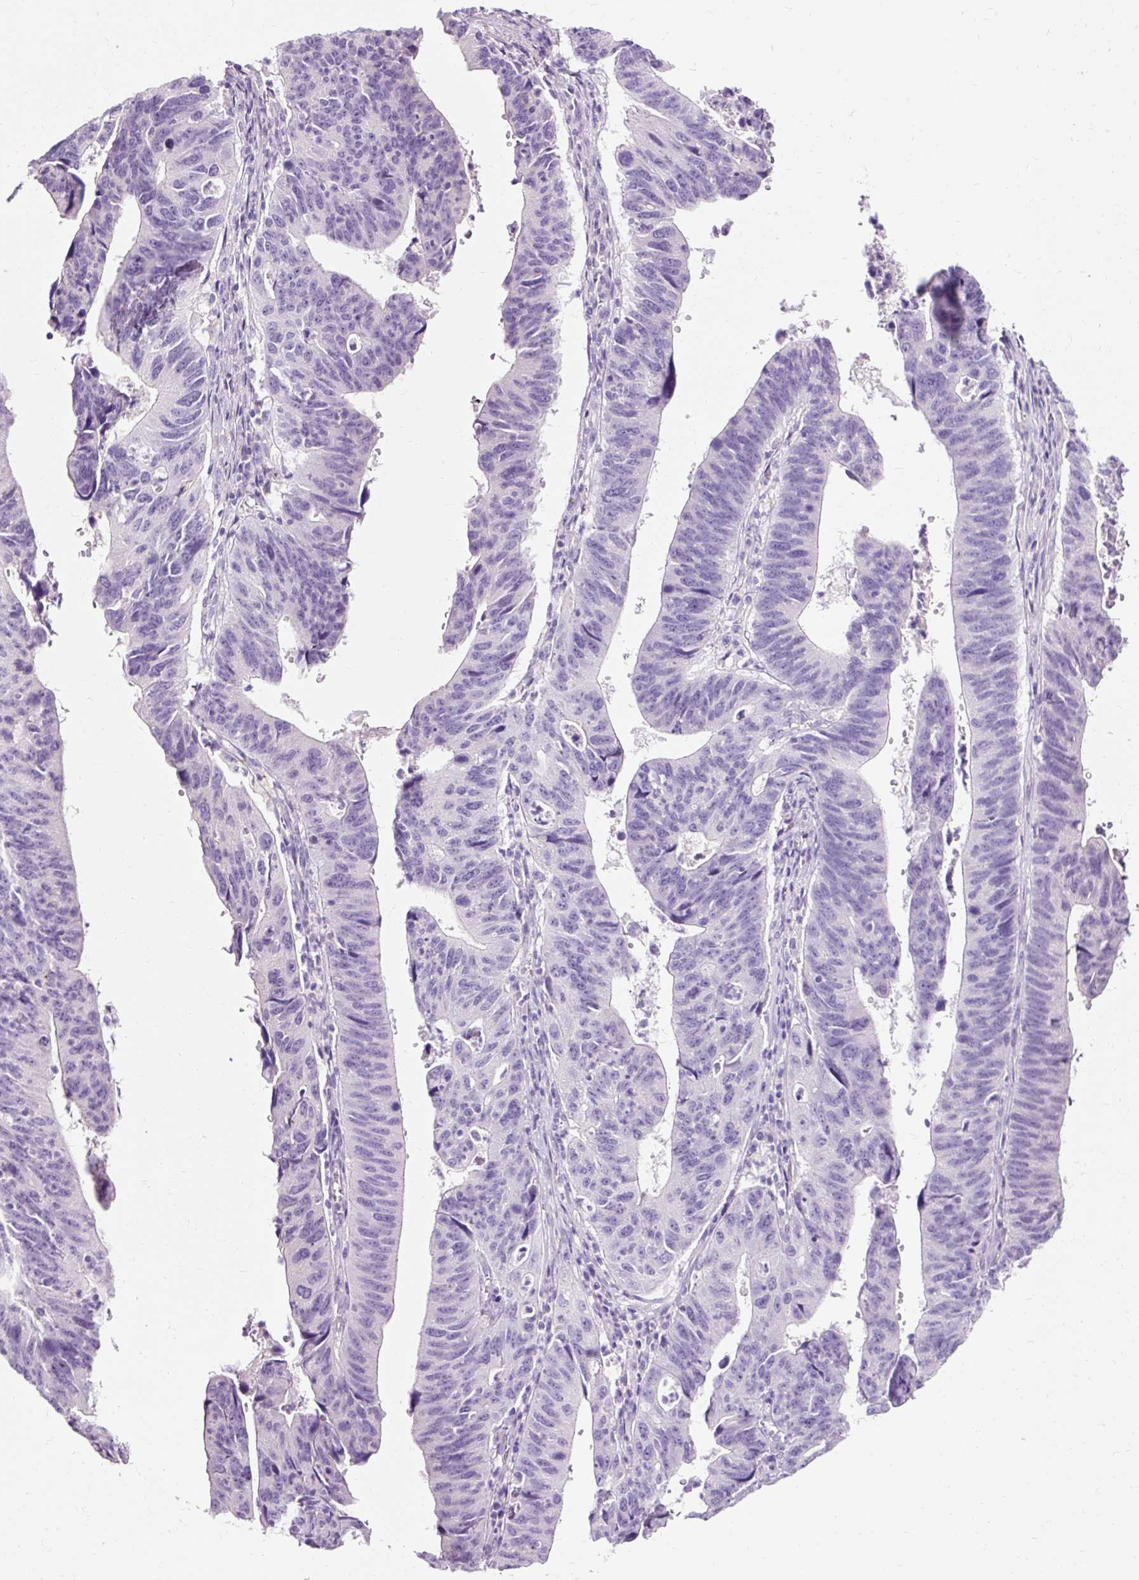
{"staining": {"intensity": "negative", "quantity": "none", "location": "none"}, "tissue": "stomach cancer", "cell_type": "Tumor cells", "image_type": "cancer", "snomed": [{"axis": "morphology", "description": "Adenocarcinoma, NOS"}, {"axis": "topography", "description": "Stomach"}], "caption": "This micrograph is of stomach adenocarcinoma stained with immunohistochemistry to label a protein in brown with the nuclei are counter-stained blue. There is no expression in tumor cells.", "gene": "CLDN25", "patient": {"sex": "male", "age": 59}}